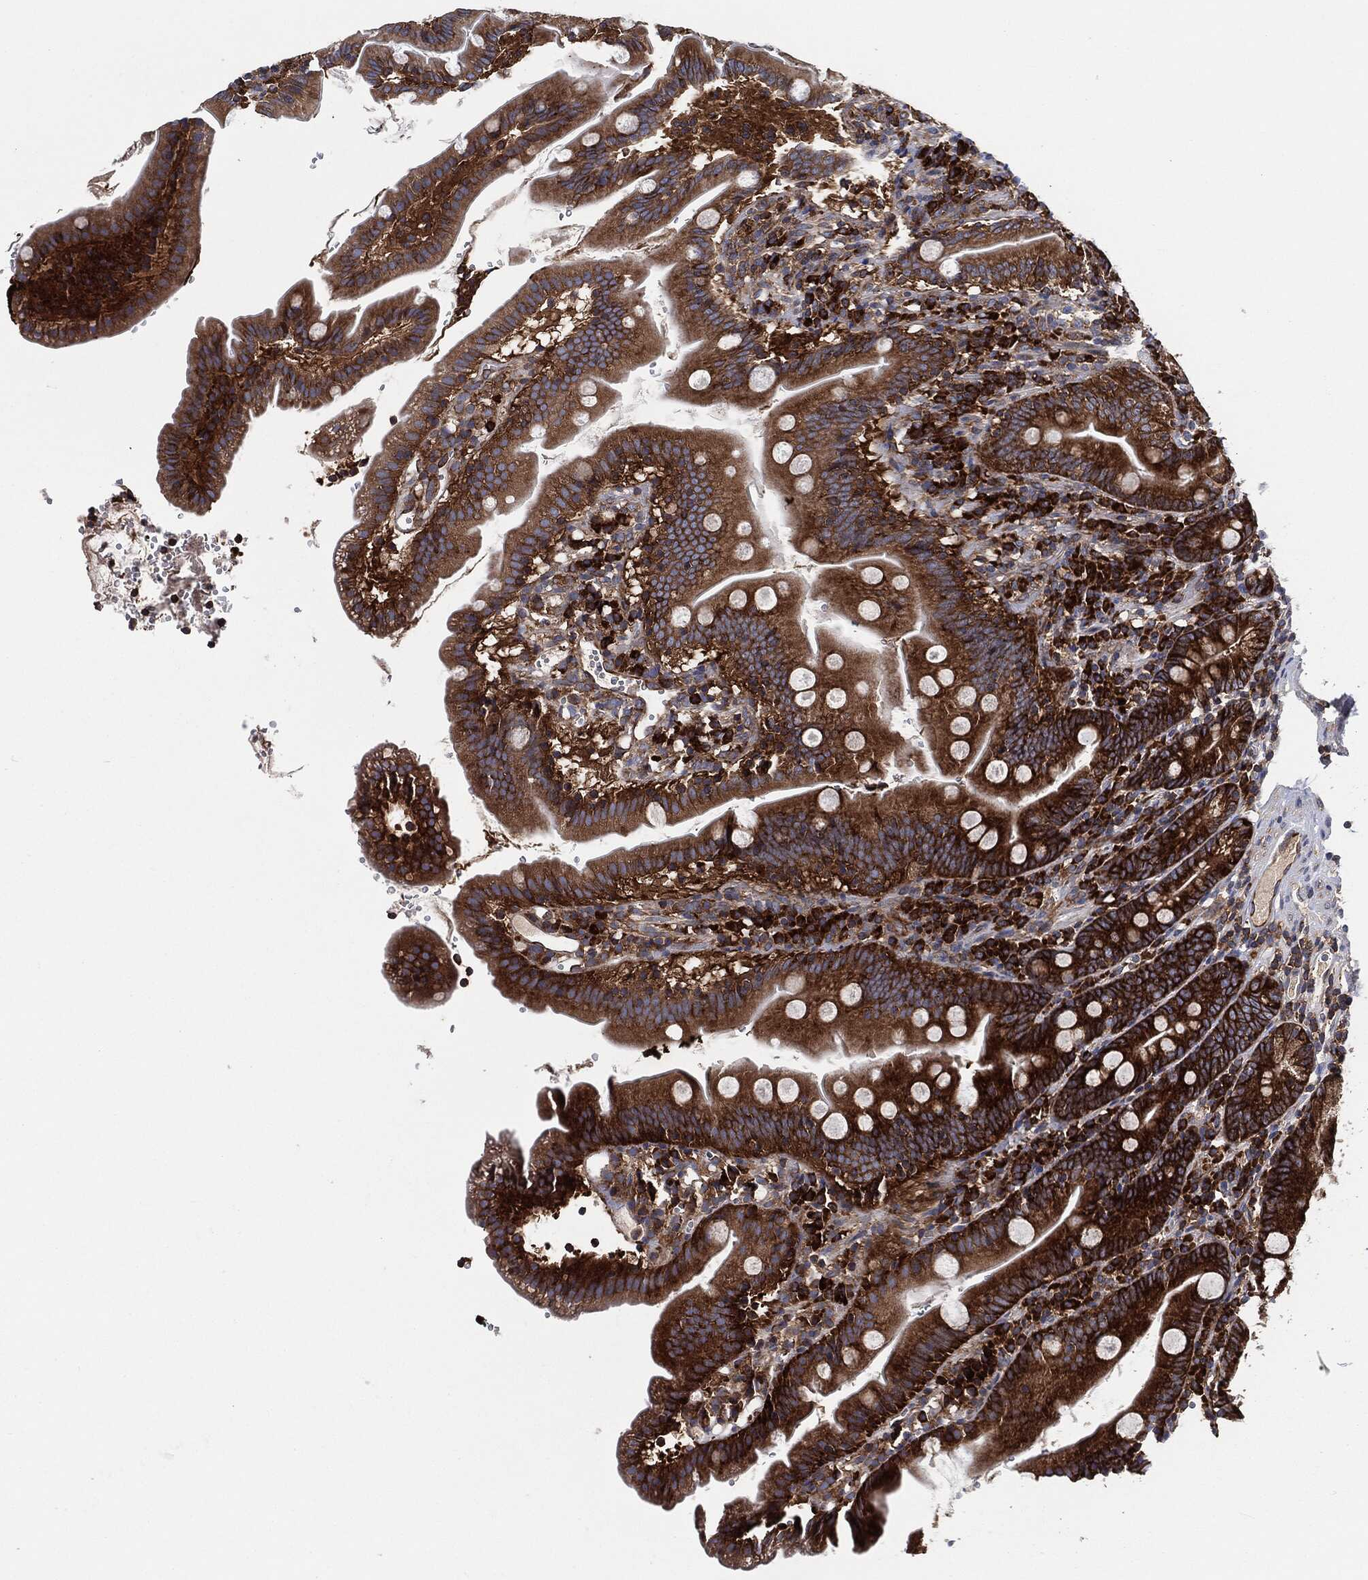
{"staining": {"intensity": "strong", "quantity": ">75%", "location": "cytoplasmic/membranous"}, "tissue": "duodenum", "cell_type": "Glandular cells", "image_type": "normal", "snomed": [{"axis": "morphology", "description": "Normal tissue, NOS"}, {"axis": "topography", "description": "Duodenum"}], "caption": "Immunohistochemical staining of normal duodenum demonstrates high levels of strong cytoplasmic/membranous positivity in about >75% of glandular cells. (DAB (3,3'-diaminobenzidine) = brown stain, brightfield microscopy at high magnification).", "gene": "EIF2S2", "patient": {"sex": "female", "age": 67}}